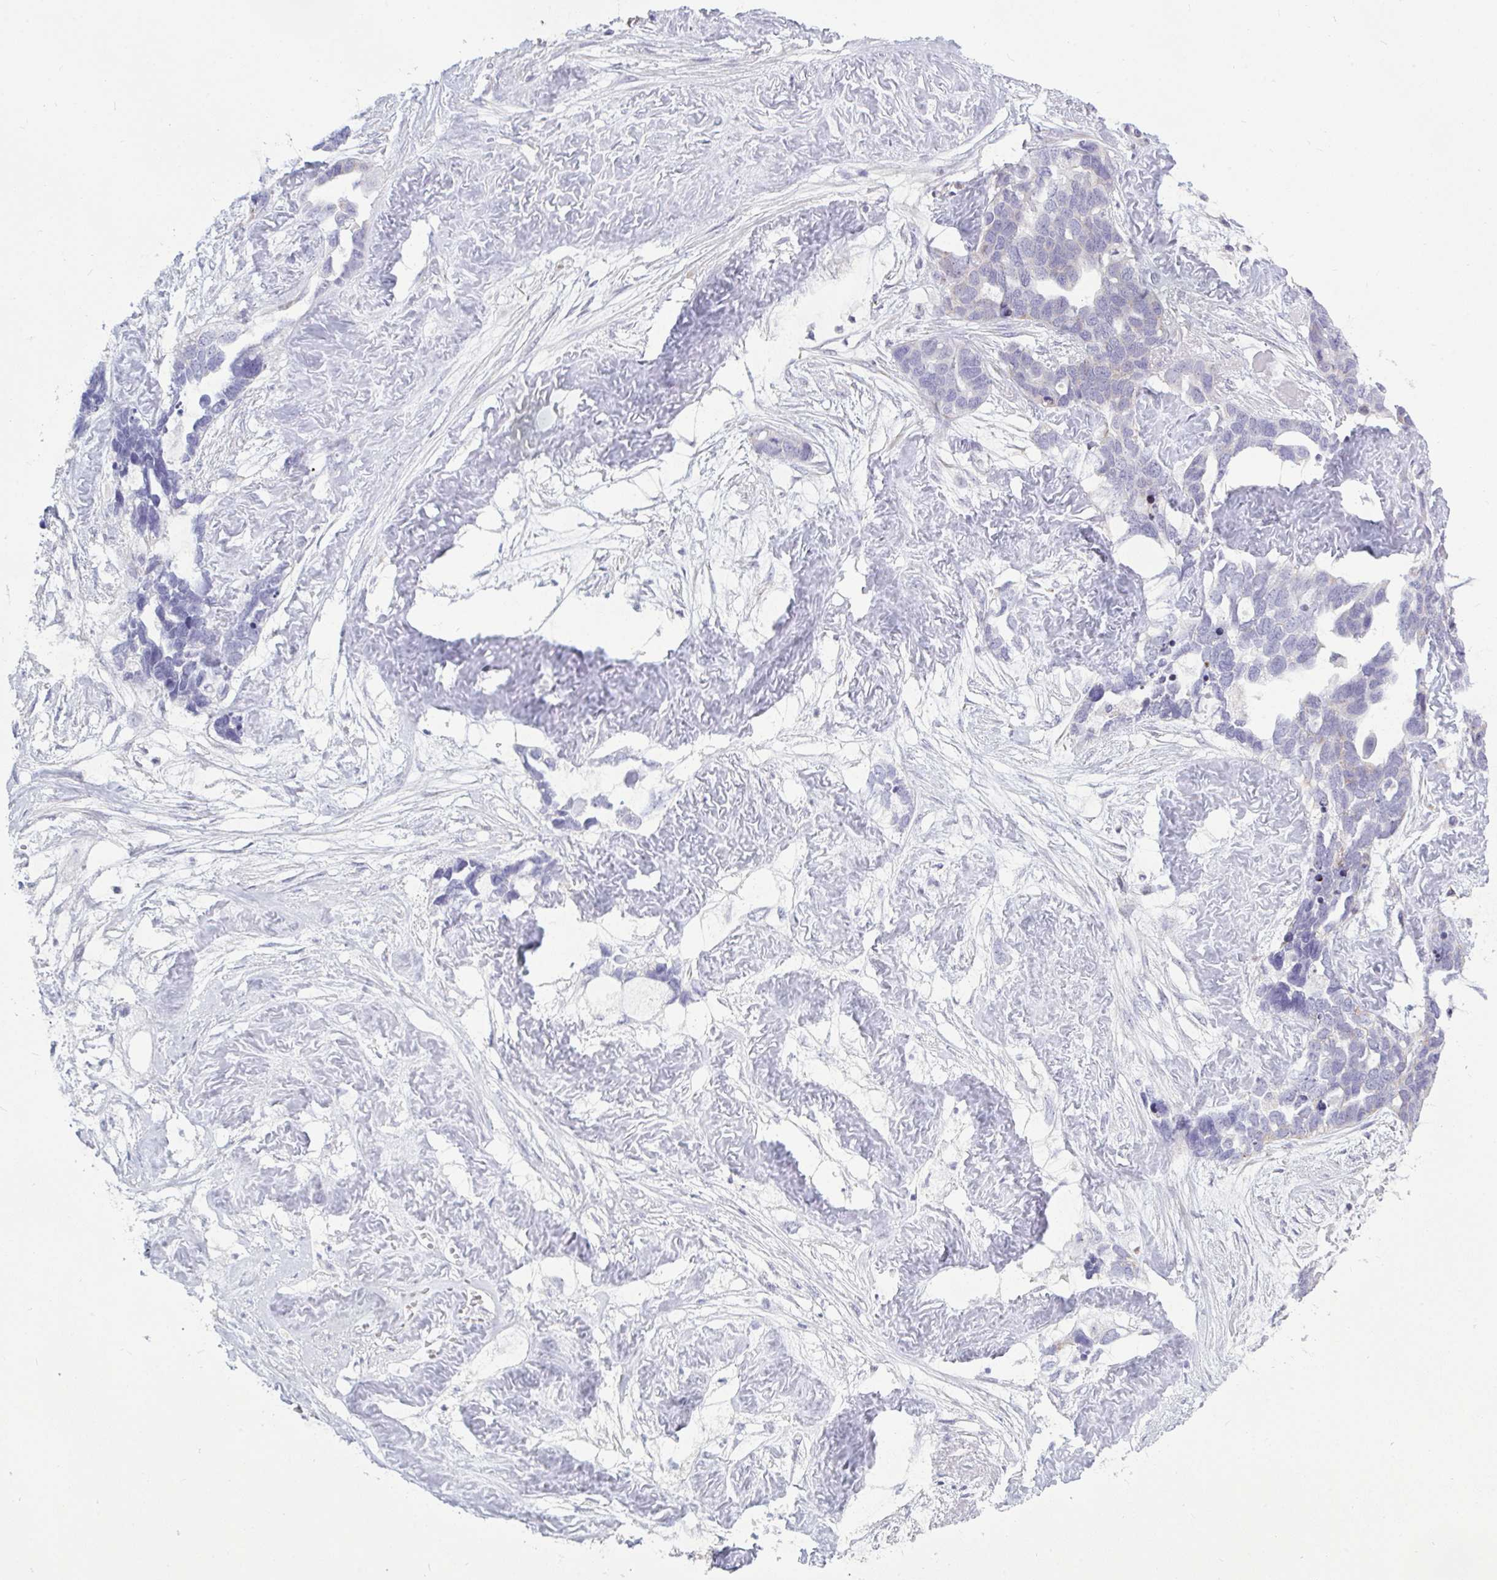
{"staining": {"intensity": "negative", "quantity": "none", "location": "none"}, "tissue": "ovarian cancer", "cell_type": "Tumor cells", "image_type": "cancer", "snomed": [{"axis": "morphology", "description": "Cystadenocarcinoma, serous, NOS"}, {"axis": "topography", "description": "Ovary"}], "caption": "Protein analysis of ovarian serous cystadenocarcinoma shows no significant positivity in tumor cells.", "gene": "ATG9A", "patient": {"sex": "female", "age": 54}}